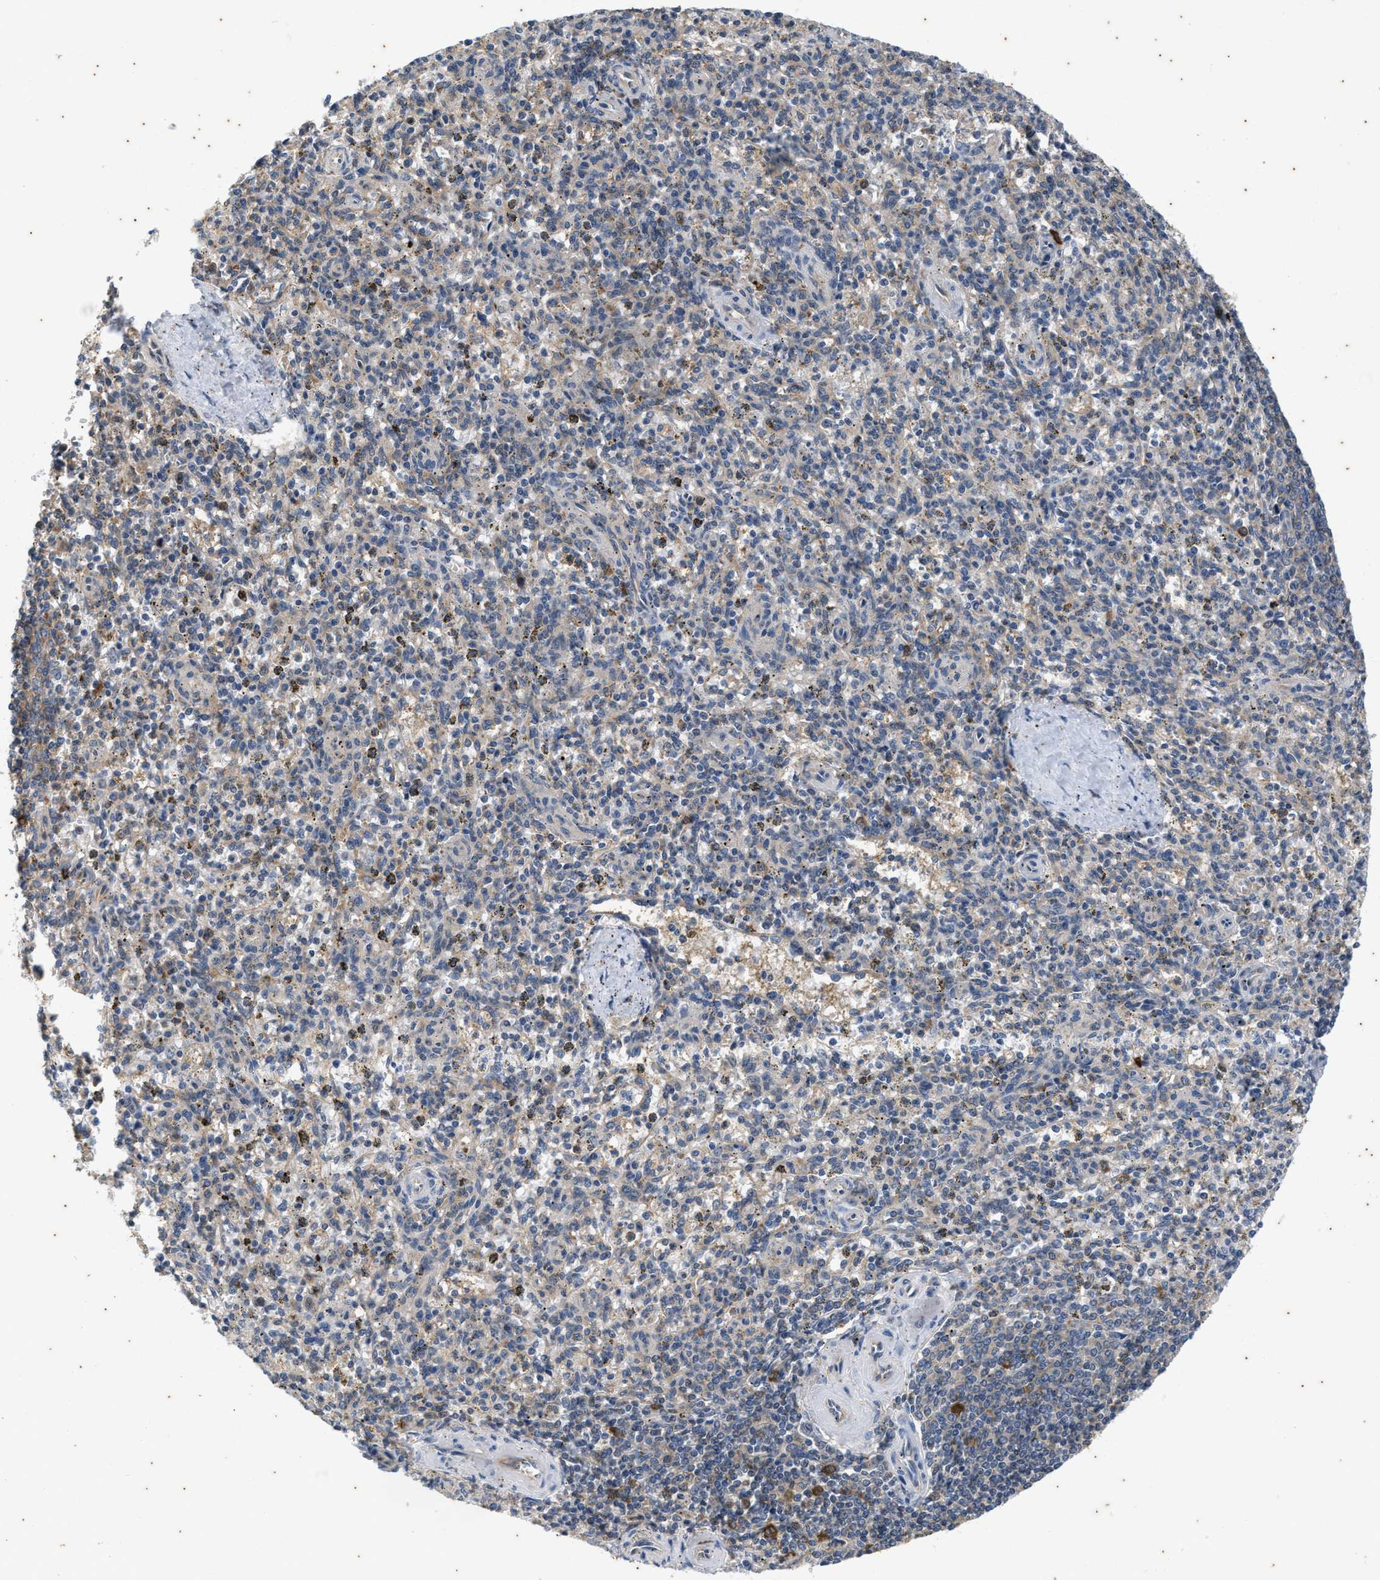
{"staining": {"intensity": "moderate", "quantity": "<25%", "location": "cytoplasmic/membranous"}, "tissue": "spleen", "cell_type": "Cells in red pulp", "image_type": "normal", "snomed": [{"axis": "morphology", "description": "Normal tissue, NOS"}, {"axis": "topography", "description": "Spleen"}], "caption": "Moderate cytoplasmic/membranous staining for a protein is appreciated in about <25% of cells in red pulp of normal spleen using immunohistochemistry (IHC).", "gene": "COX19", "patient": {"sex": "male", "age": 72}}